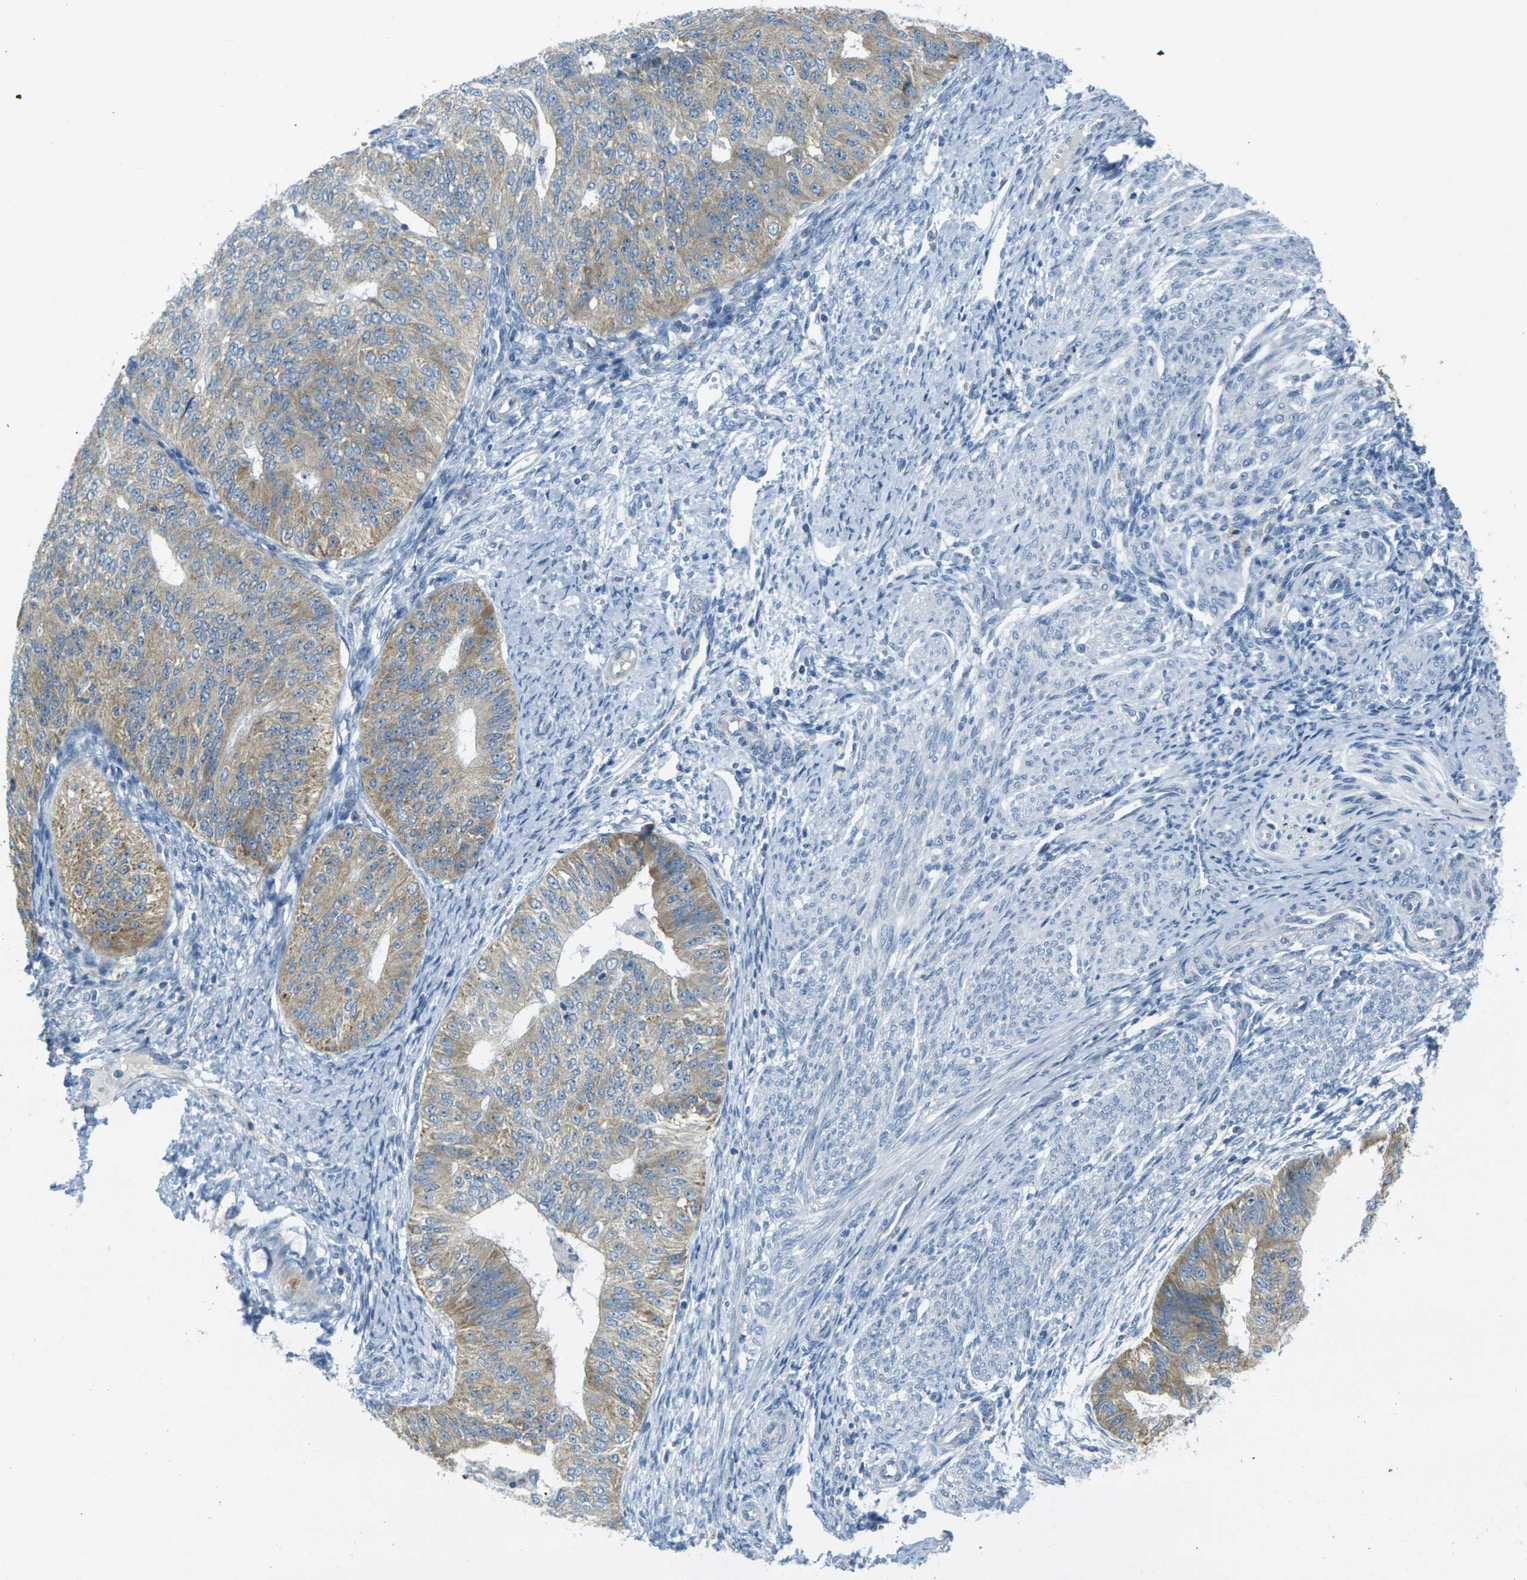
{"staining": {"intensity": "weak", "quantity": ">75%", "location": "cytoplasmic/membranous"}, "tissue": "endometrial cancer", "cell_type": "Tumor cells", "image_type": "cancer", "snomed": [{"axis": "morphology", "description": "Adenocarcinoma, NOS"}, {"axis": "topography", "description": "Endometrium"}], "caption": "This photomicrograph displays immunohistochemistry staining of adenocarcinoma (endometrial), with low weak cytoplasmic/membranous expression in approximately >75% of tumor cells.", "gene": "PARD6B", "patient": {"sex": "female", "age": 32}}